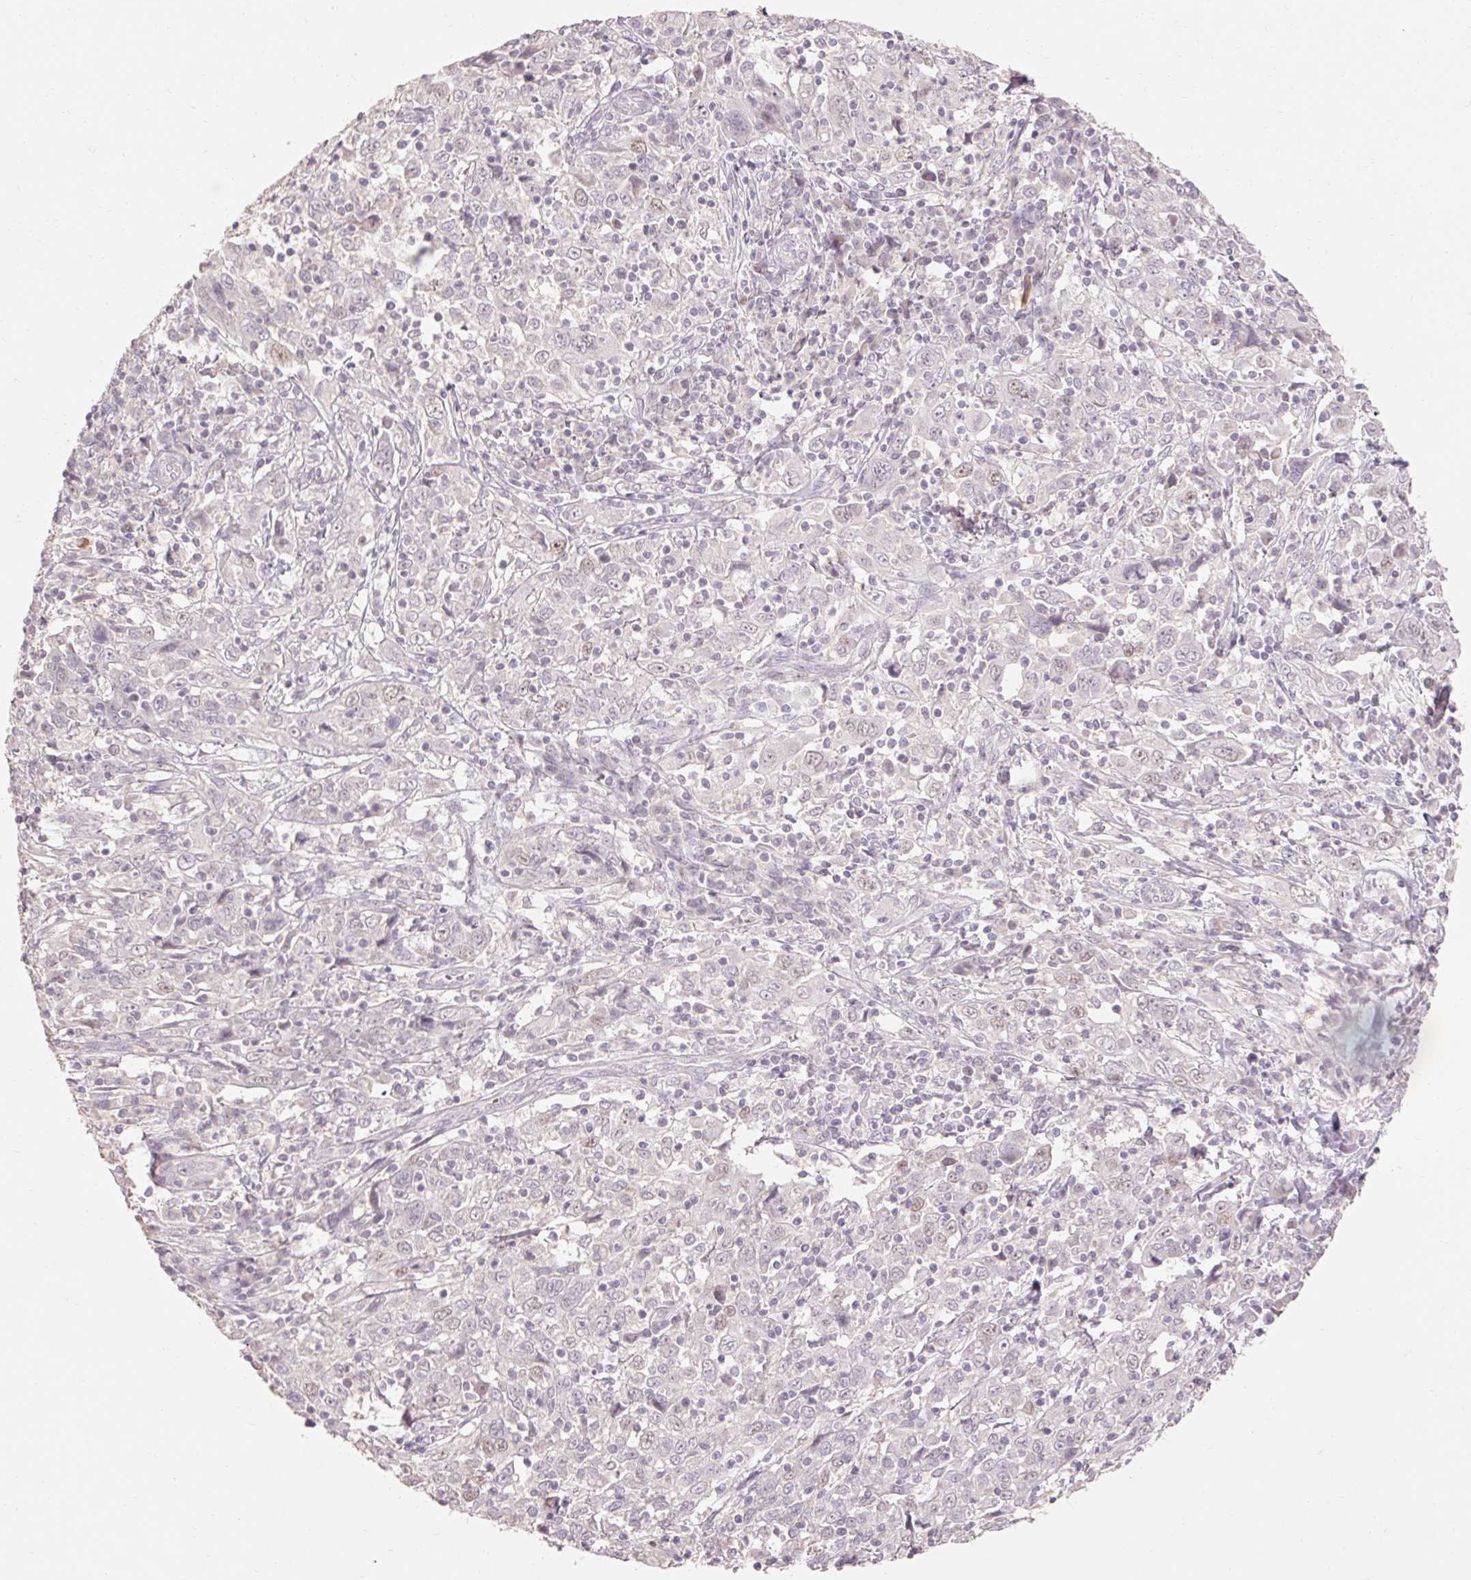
{"staining": {"intensity": "negative", "quantity": "none", "location": "none"}, "tissue": "cervical cancer", "cell_type": "Tumor cells", "image_type": "cancer", "snomed": [{"axis": "morphology", "description": "Squamous cell carcinoma, NOS"}, {"axis": "topography", "description": "Cervix"}], "caption": "This is a micrograph of immunohistochemistry (IHC) staining of squamous cell carcinoma (cervical), which shows no expression in tumor cells. (DAB IHC, high magnification).", "gene": "SKP2", "patient": {"sex": "female", "age": 46}}